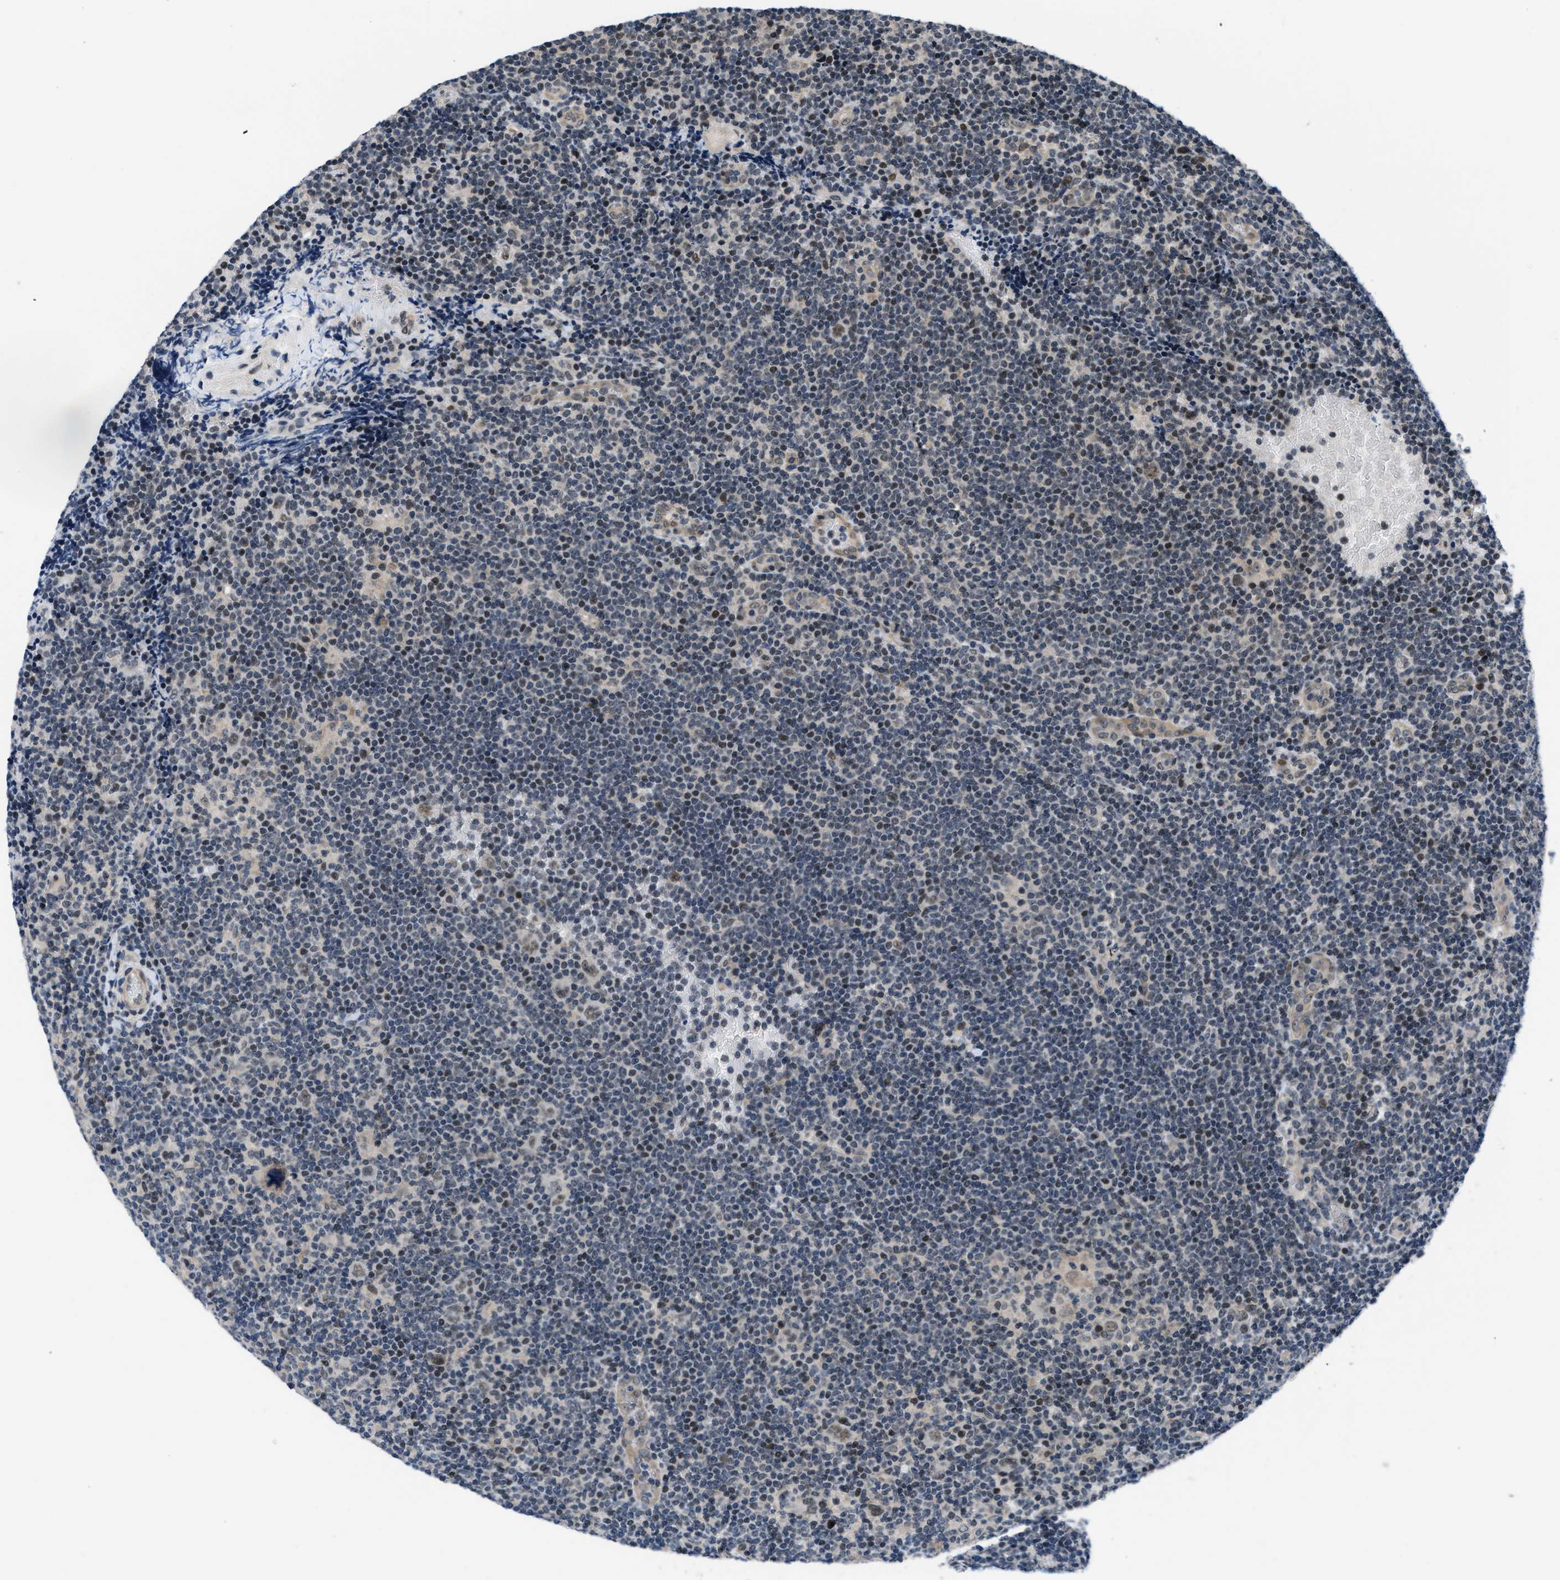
{"staining": {"intensity": "moderate", "quantity": "25%-75%", "location": "nuclear"}, "tissue": "lymphoma", "cell_type": "Tumor cells", "image_type": "cancer", "snomed": [{"axis": "morphology", "description": "Hodgkin's disease, NOS"}, {"axis": "topography", "description": "Lymph node"}], "caption": "Hodgkin's disease stained for a protein (brown) displays moderate nuclear positive staining in approximately 25%-75% of tumor cells.", "gene": "SETD5", "patient": {"sex": "female", "age": 57}}